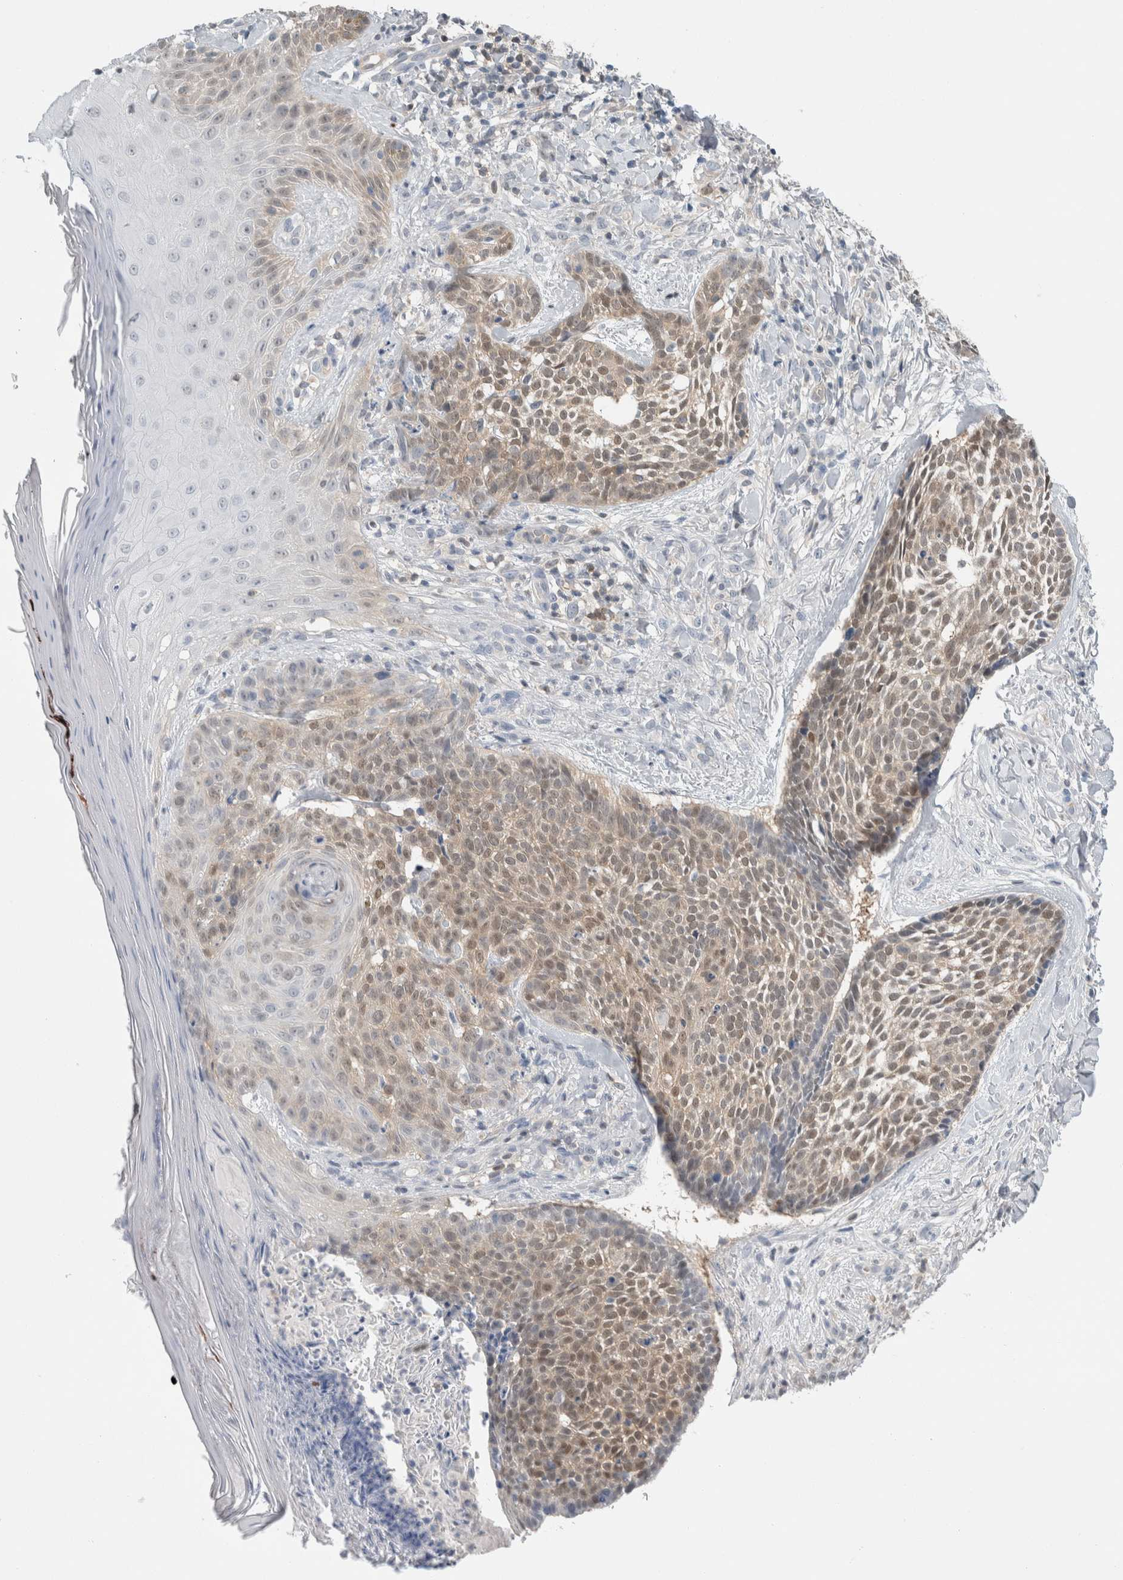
{"staining": {"intensity": "weak", "quantity": ">75%", "location": "cytoplasmic/membranous,nuclear"}, "tissue": "skin cancer", "cell_type": "Tumor cells", "image_type": "cancer", "snomed": [{"axis": "morphology", "description": "Normal tissue, NOS"}, {"axis": "morphology", "description": "Basal cell carcinoma"}, {"axis": "topography", "description": "Skin"}], "caption": "Protein expression analysis of basal cell carcinoma (skin) exhibits weak cytoplasmic/membranous and nuclear positivity in approximately >75% of tumor cells. The protein of interest is shown in brown color, while the nuclei are stained blue.", "gene": "CASP6", "patient": {"sex": "male", "age": 67}}